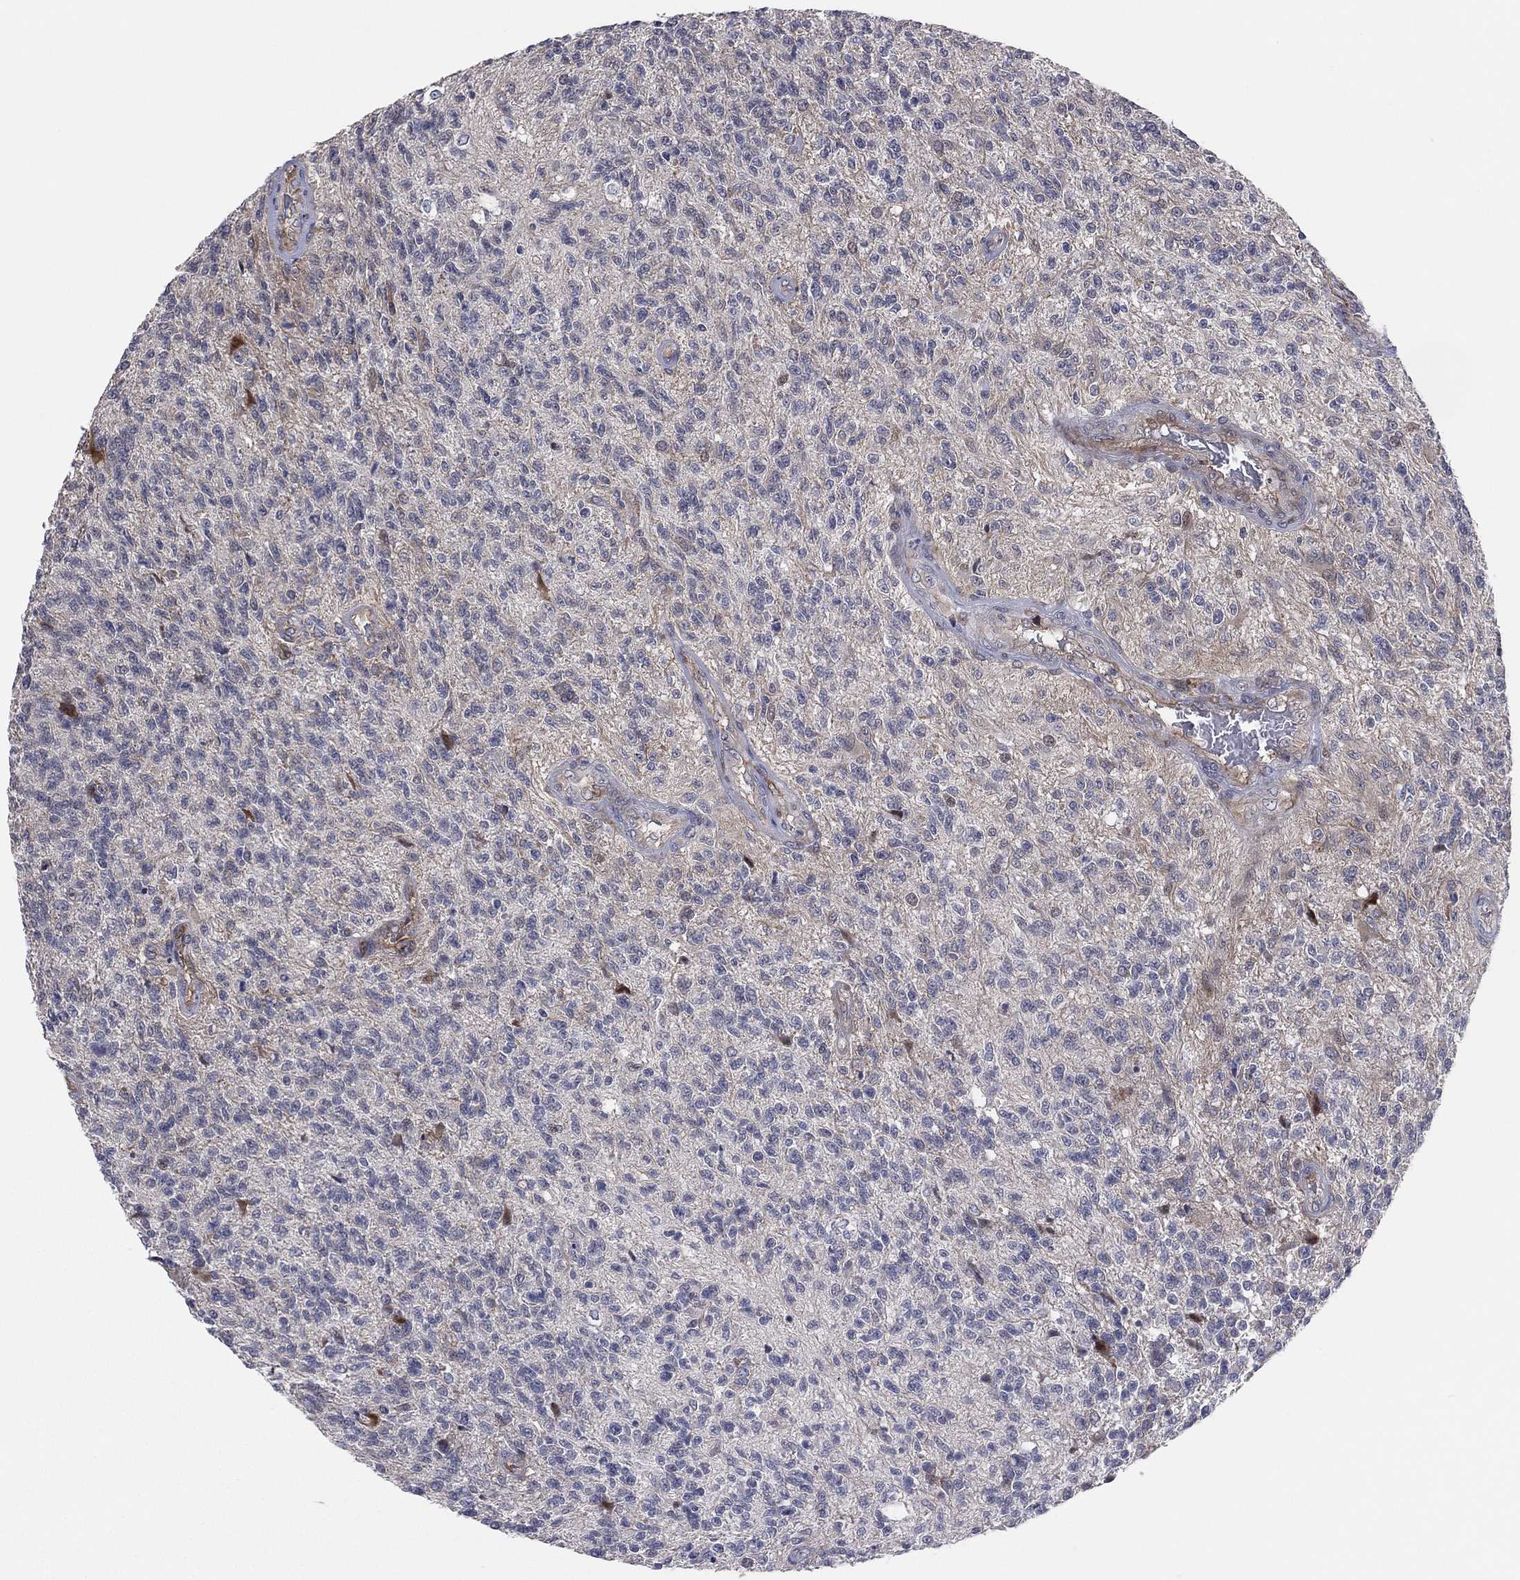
{"staining": {"intensity": "weak", "quantity": "25%-75%", "location": "cytoplasmic/membranous"}, "tissue": "glioma", "cell_type": "Tumor cells", "image_type": "cancer", "snomed": [{"axis": "morphology", "description": "Glioma, malignant, High grade"}, {"axis": "topography", "description": "Brain"}], "caption": "Glioma tissue shows weak cytoplasmic/membranous positivity in approximately 25%-75% of tumor cells, visualized by immunohistochemistry.", "gene": "UTP14A", "patient": {"sex": "male", "age": 56}}